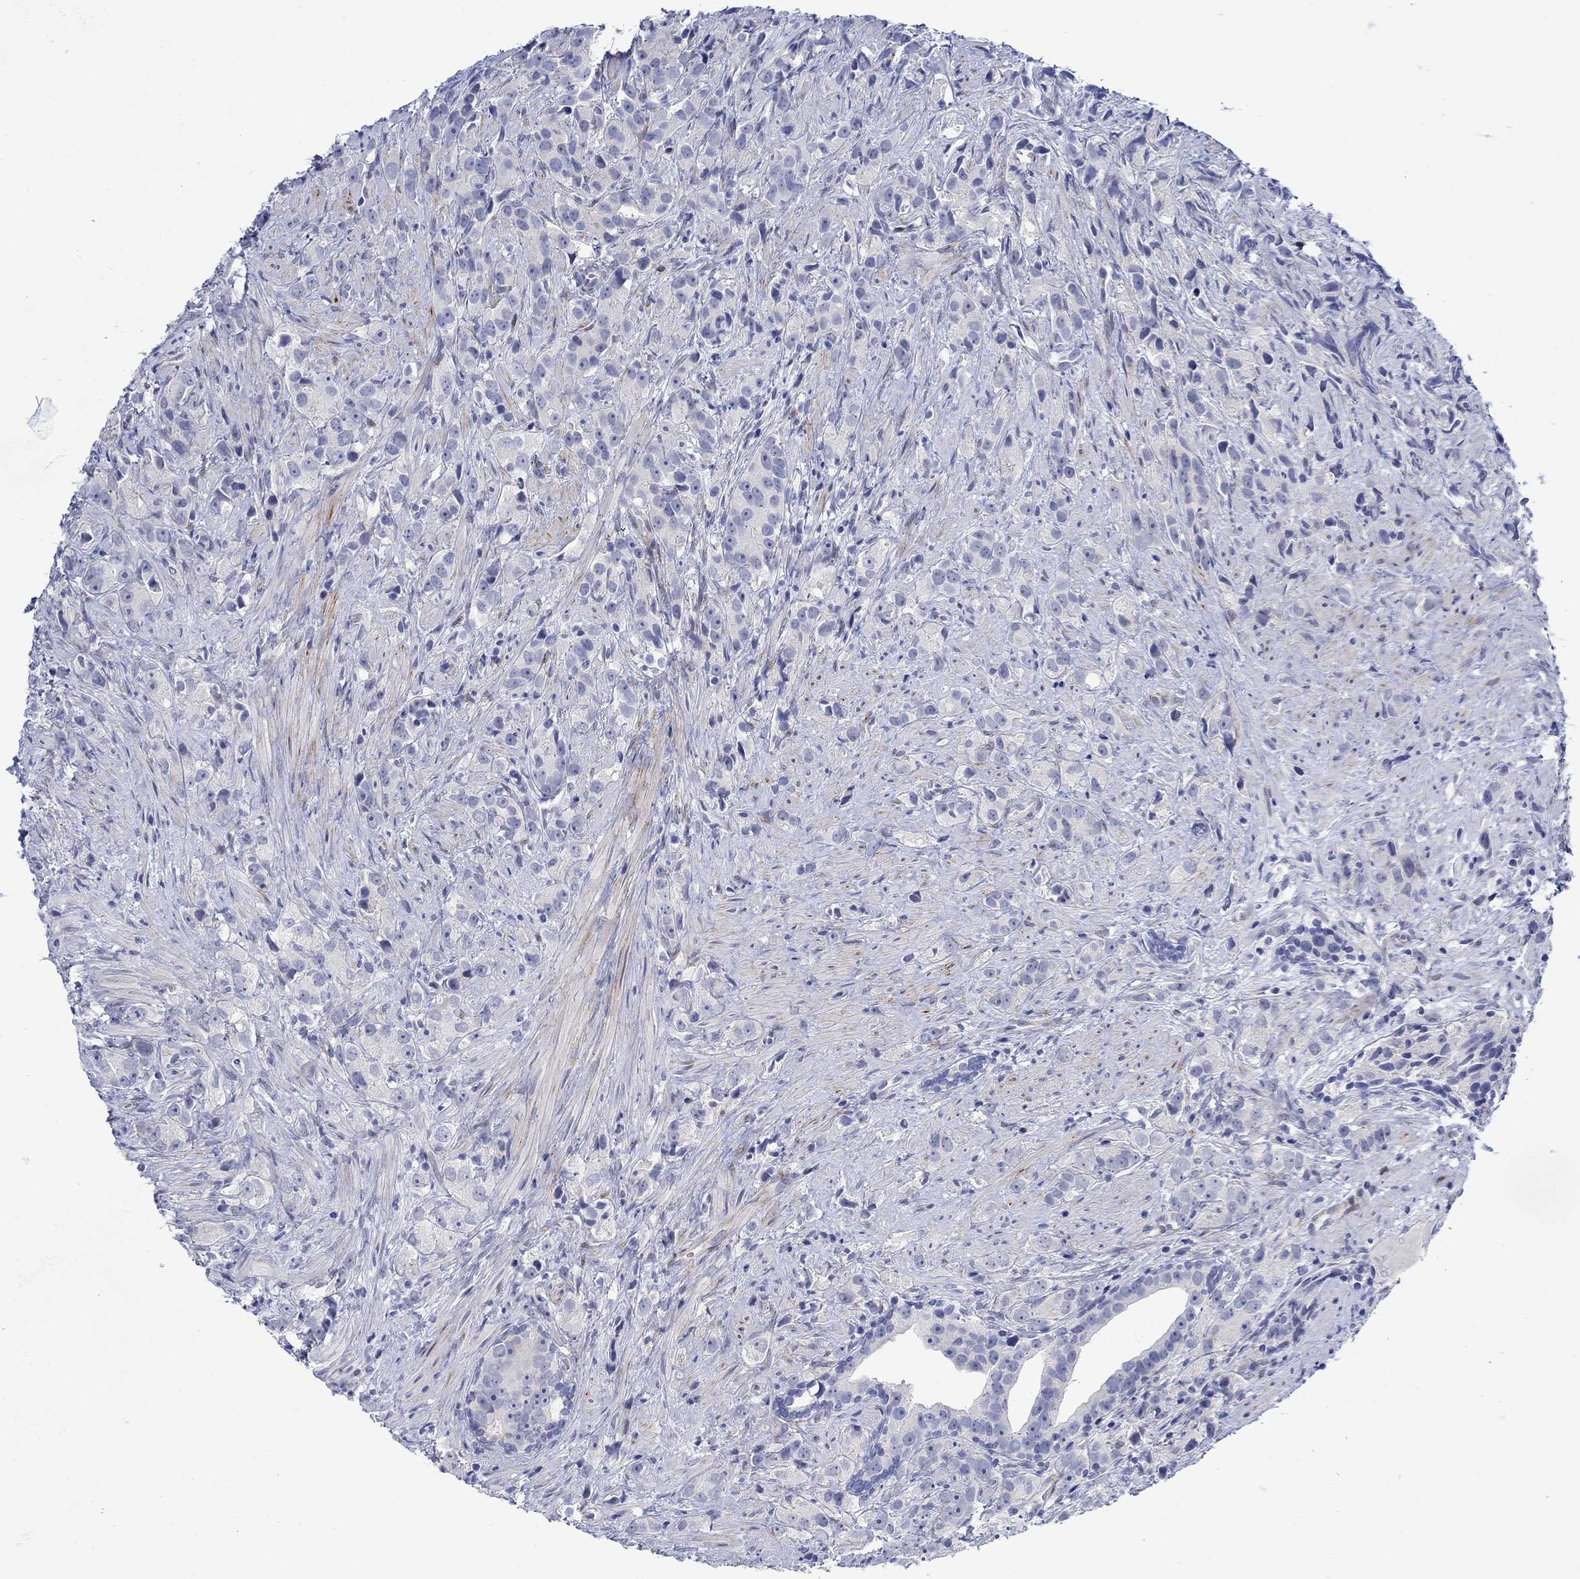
{"staining": {"intensity": "negative", "quantity": "none", "location": "none"}, "tissue": "prostate cancer", "cell_type": "Tumor cells", "image_type": "cancer", "snomed": [{"axis": "morphology", "description": "Adenocarcinoma, High grade"}, {"axis": "topography", "description": "Prostate"}], "caption": "IHC histopathology image of human prostate cancer (adenocarcinoma (high-grade)) stained for a protein (brown), which reveals no expression in tumor cells.", "gene": "KSR2", "patient": {"sex": "male", "age": 90}}